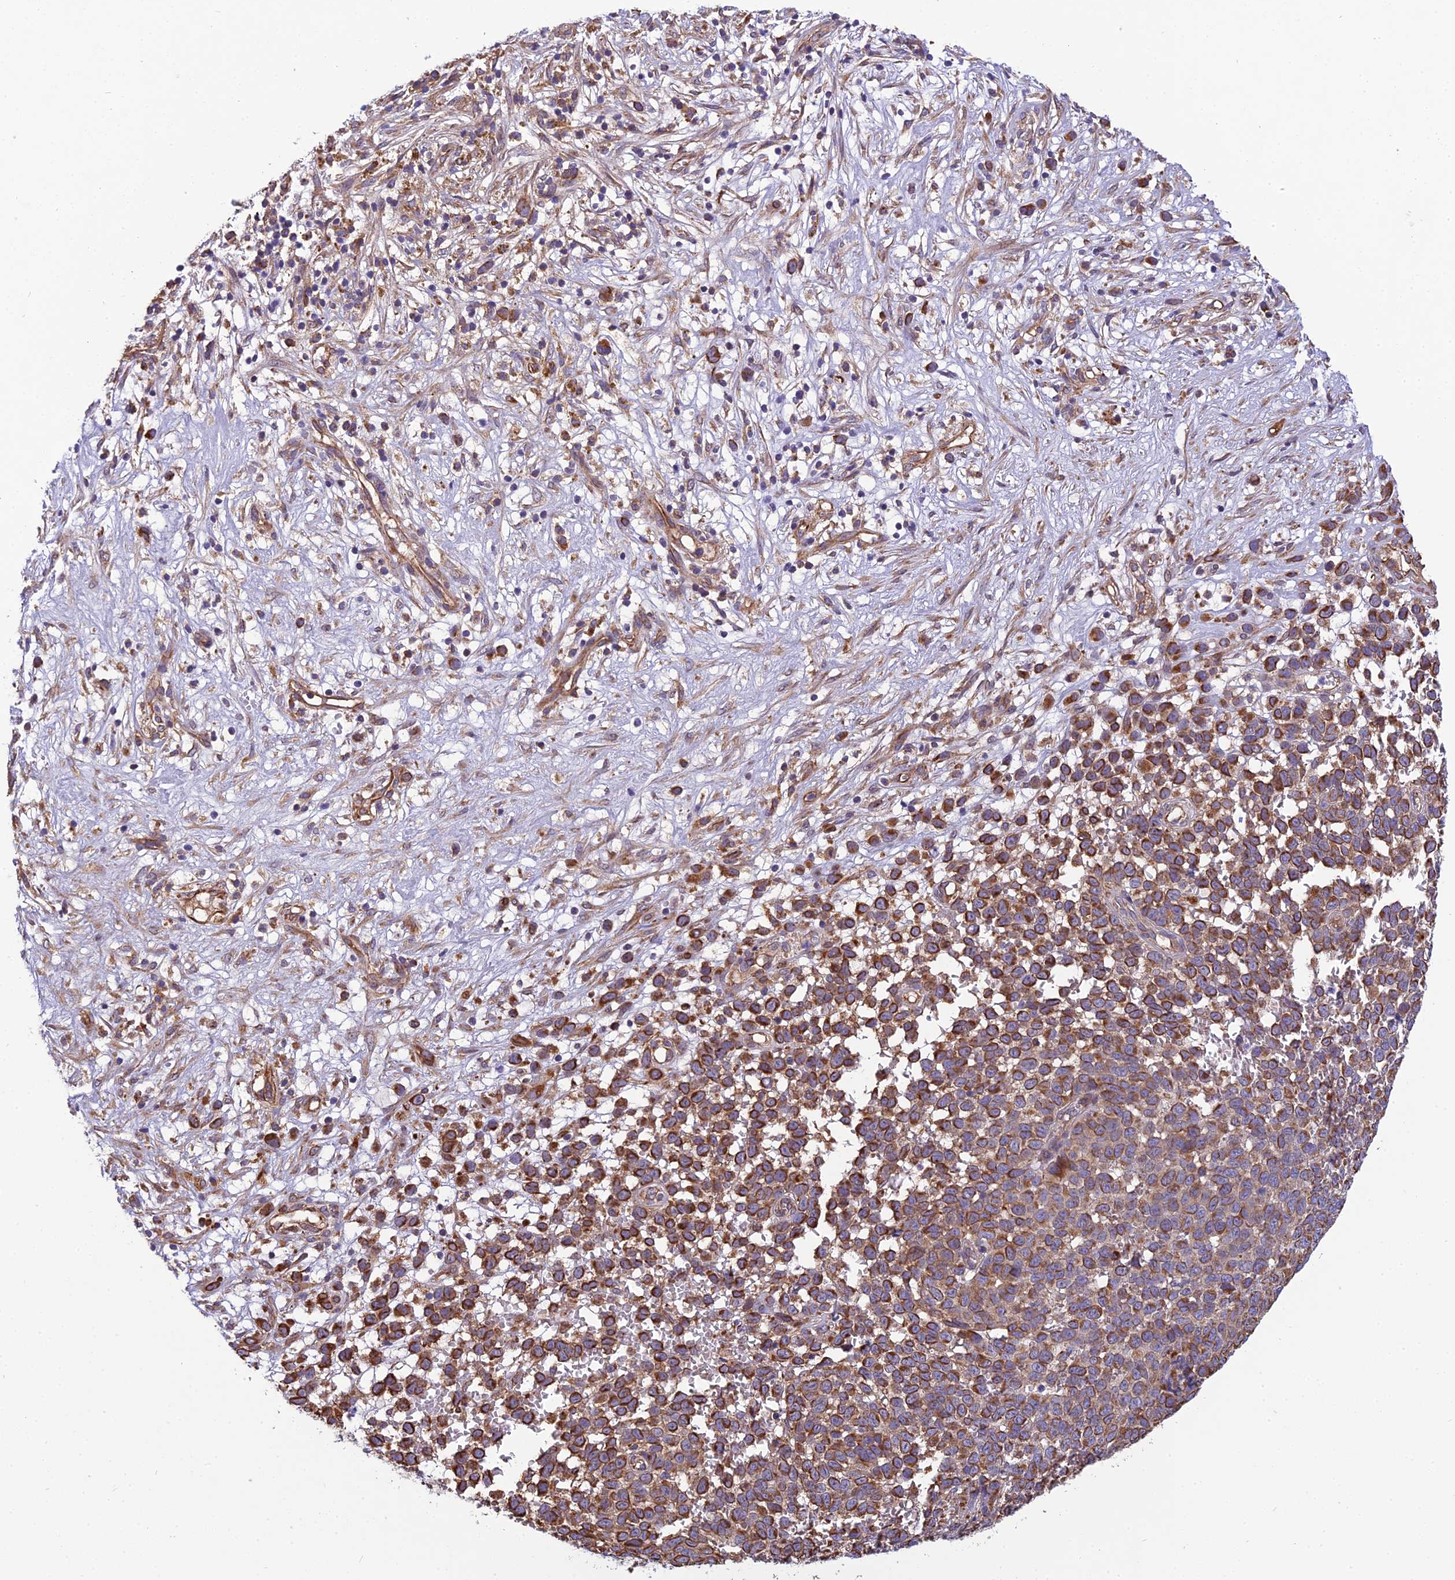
{"staining": {"intensity": "strong", "quantity": "25%-75%", "location": "cytoplasmic/membranous"}, "tissue": "melanoma", "cell_type": "Tumor cells", "image_type": "cancer", "snomed": [{"axis": "morphology", "description": "Malignant melanoma, NOS"}, {"axis": "topography", "description": "Nose, NOS"}], "caption": "The photomicrograph demonstrates immunohistochemical staining of melanoma. There is strong cytoplasmic/membranous expression is identified in approximately 25%-75% of tumor cells.", "gene": "SPDL1", "patient": {"sex": "female", "age": 48}}